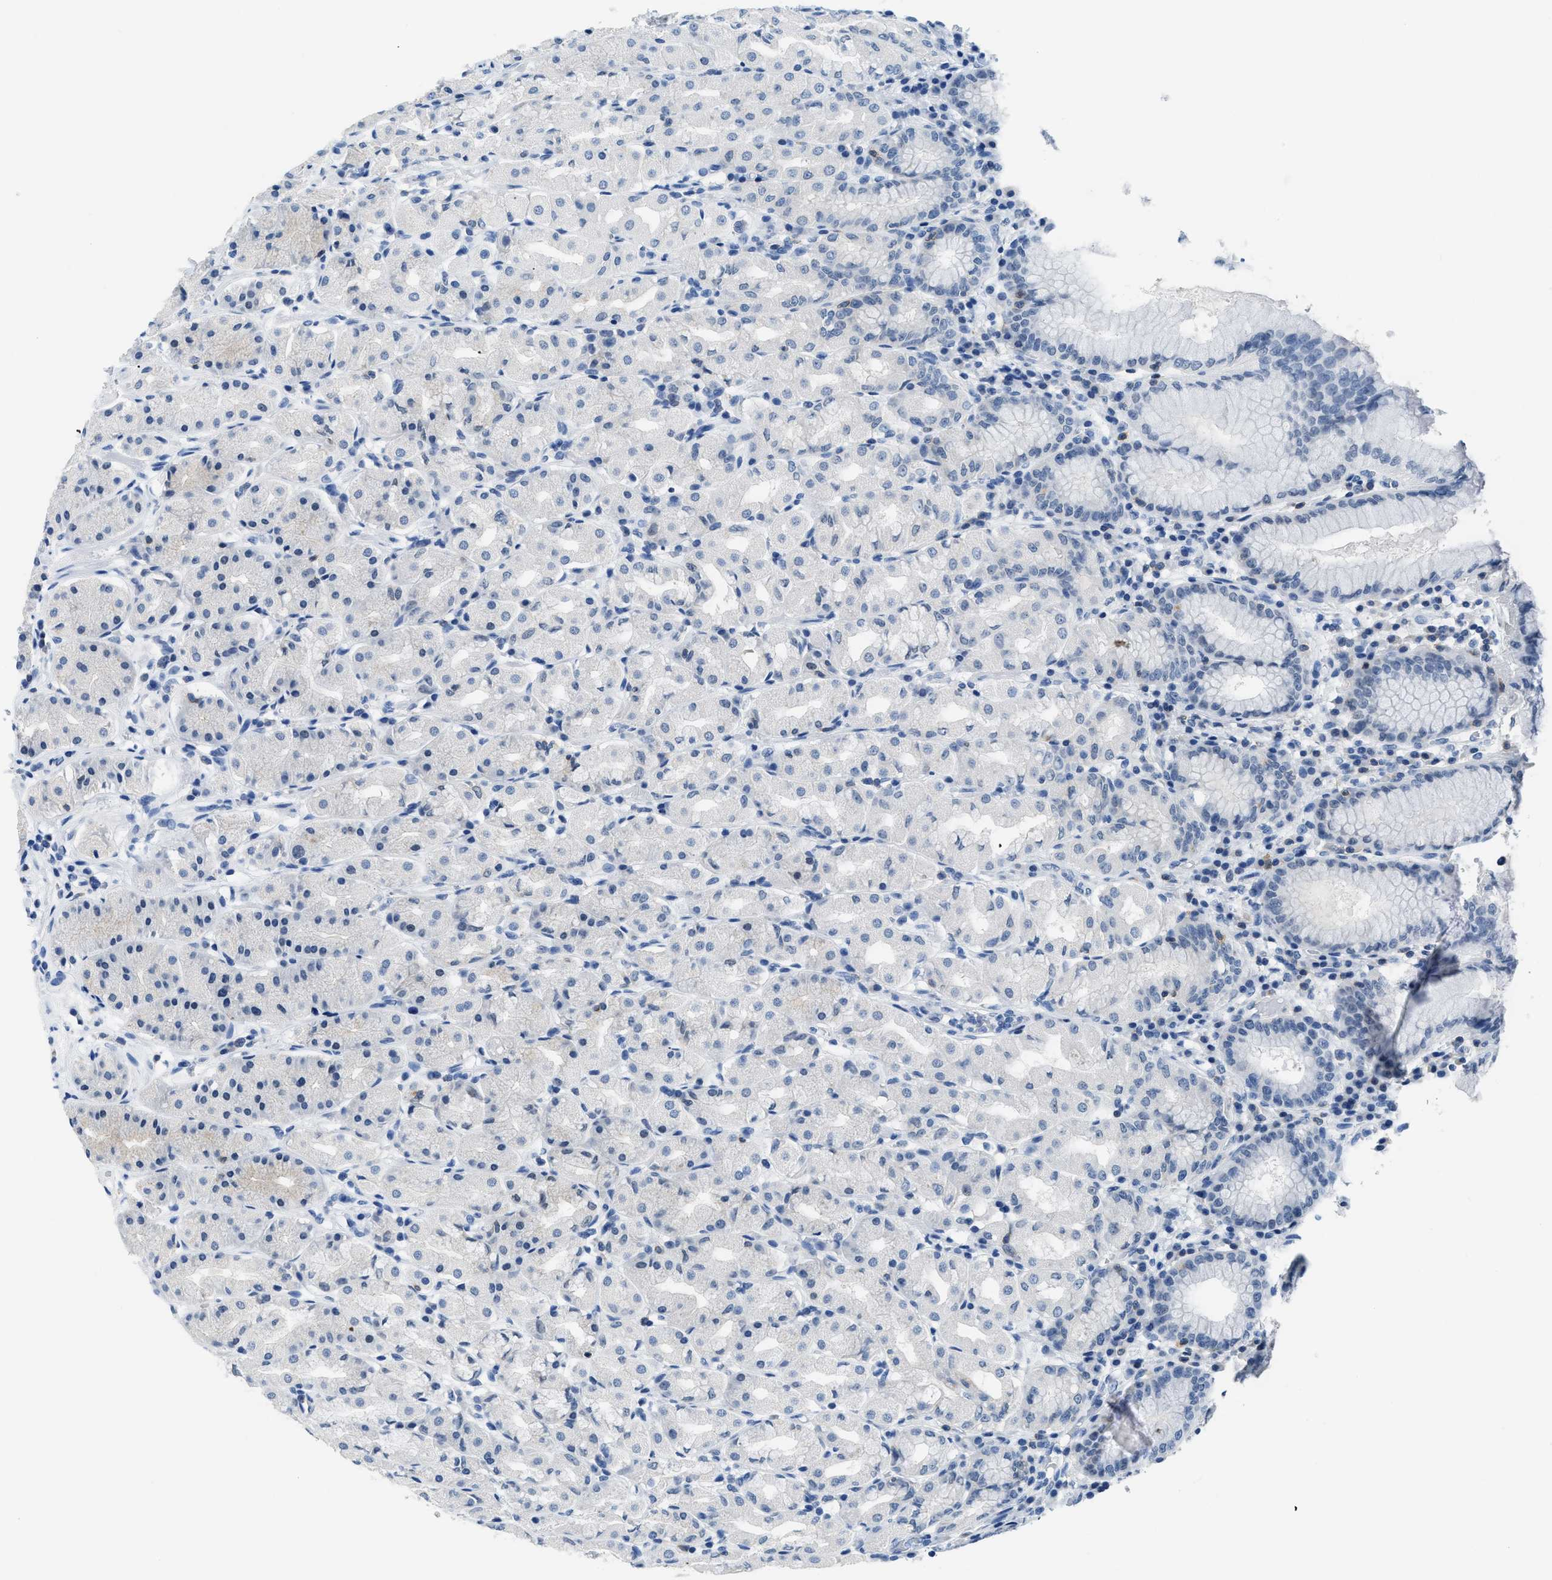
{"staining": {"intensity": "negative", "quantity": "none", "location": "none"}, "tissue": "stomach", "cell_type": "Glandular cells", "image_type": "normal", "snomed": [{"axis": "morphology", "description": "Normal tissue, NOS"}, {"axis": "topography", "description": "Stomach"}, {"axis": "topography", "description": "Stomach, lower"}], "caption": "This is an immunohistochemistry (IHC) image of unremarkable stomach. There is no staining in glandular cells.", "gene": "NFATC2", "patient": {"sex": "female", "age": 56}}